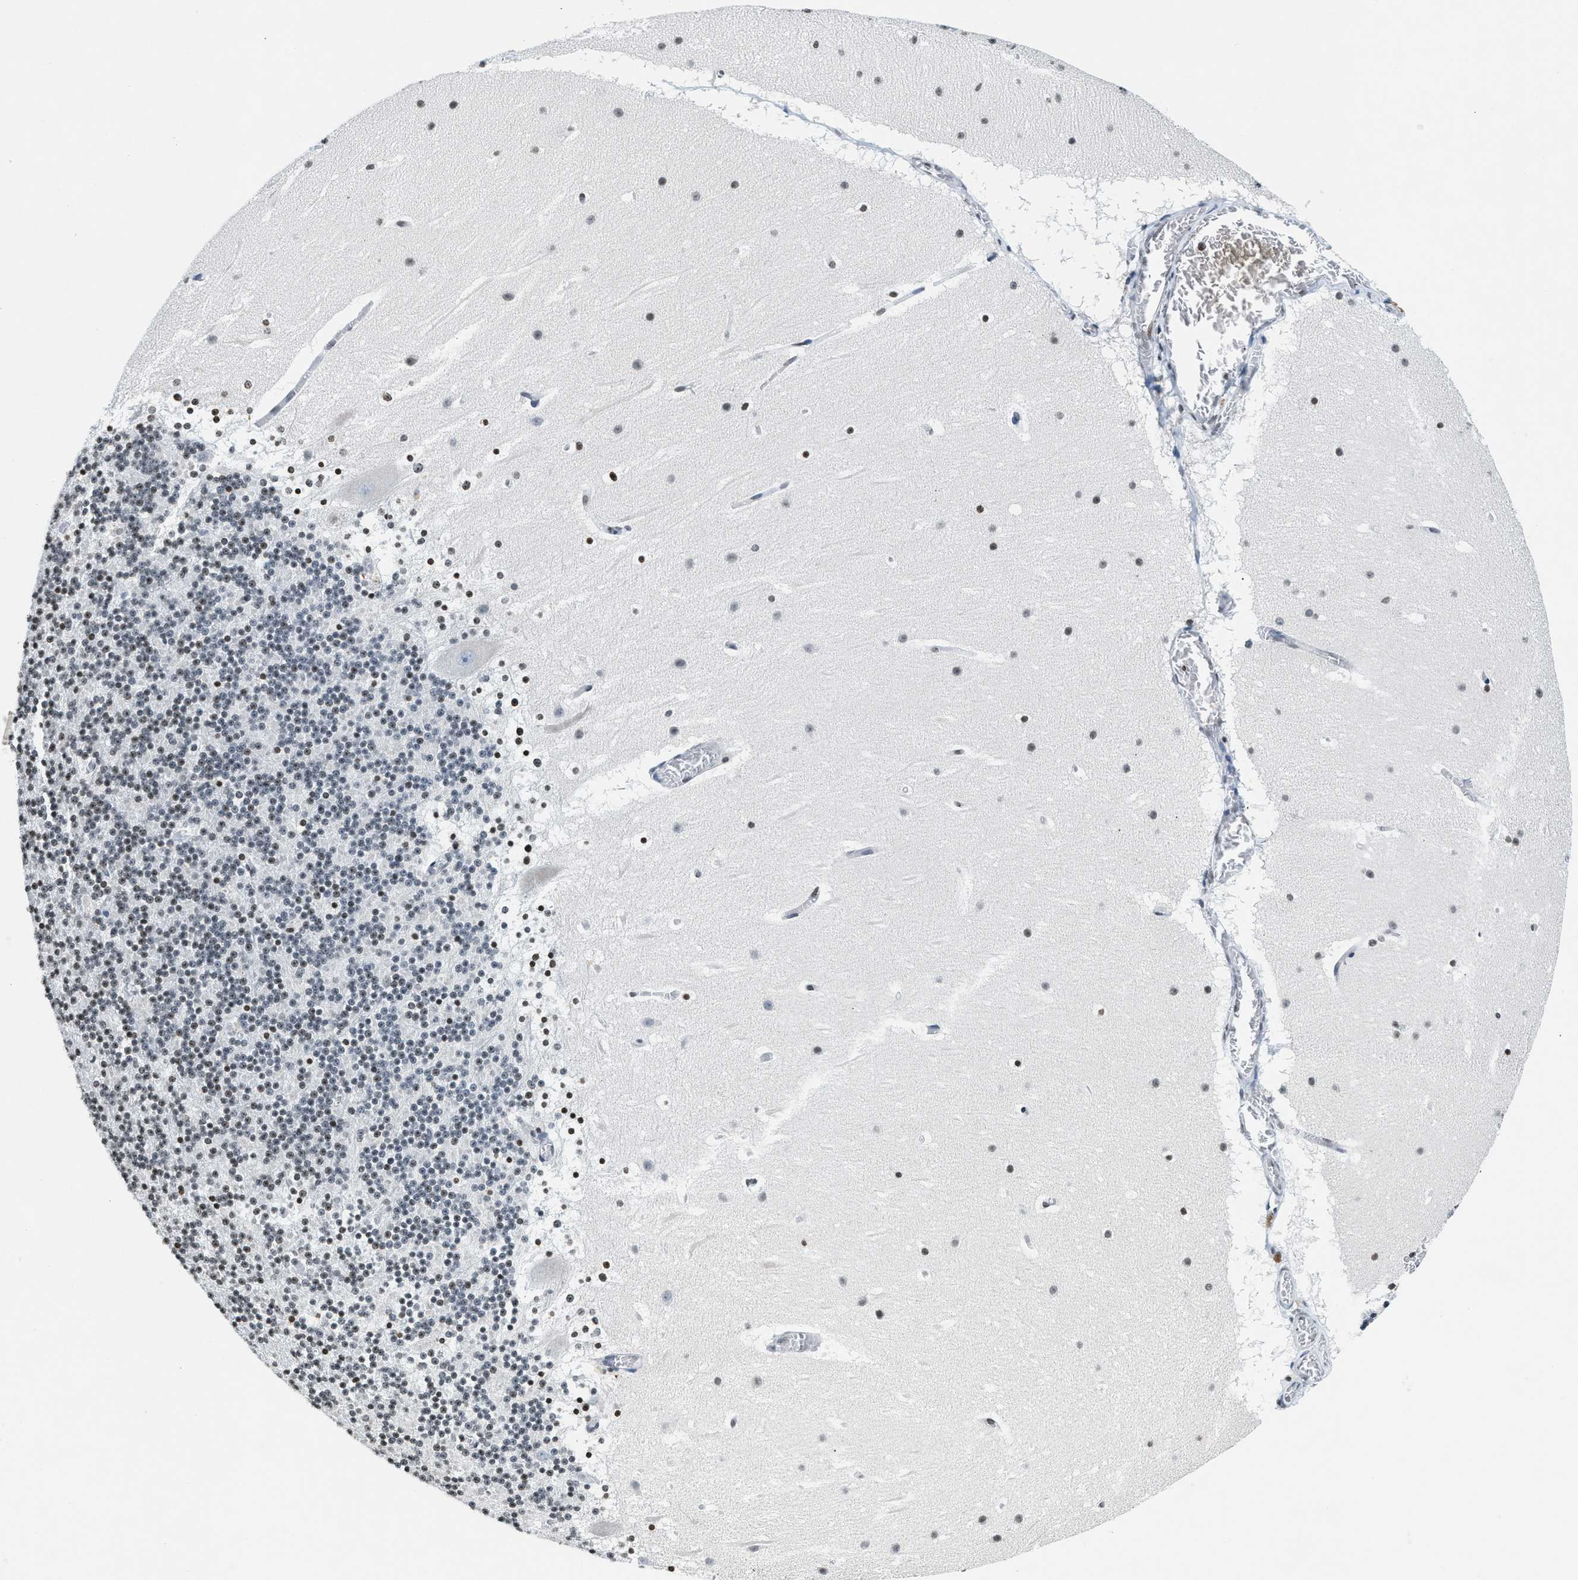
{"staining": {"intensity": "negative", "quantity": "none", "location": "none"}, "tissue": "cerebellum", "cell_type": "Cells in granular layer", "image_type": "normal", "snomed": [{"axis": "morphology", "description": "Normal tissue, NOS"}, {"axis": "topography", "description": "Cerebellum"}], "caption": "DAB immunohistochemical staining of unremarkable human cerebellum reveals no significant staining in cells in granular layer. (Stains: DAB immunohistochemistry (IHC) with hematoxylin counter stain, Microscopy: brightfield microscopy at high magnification).", "gene": "UVRAG", "patient": {"sex": "male", "age": 45}}